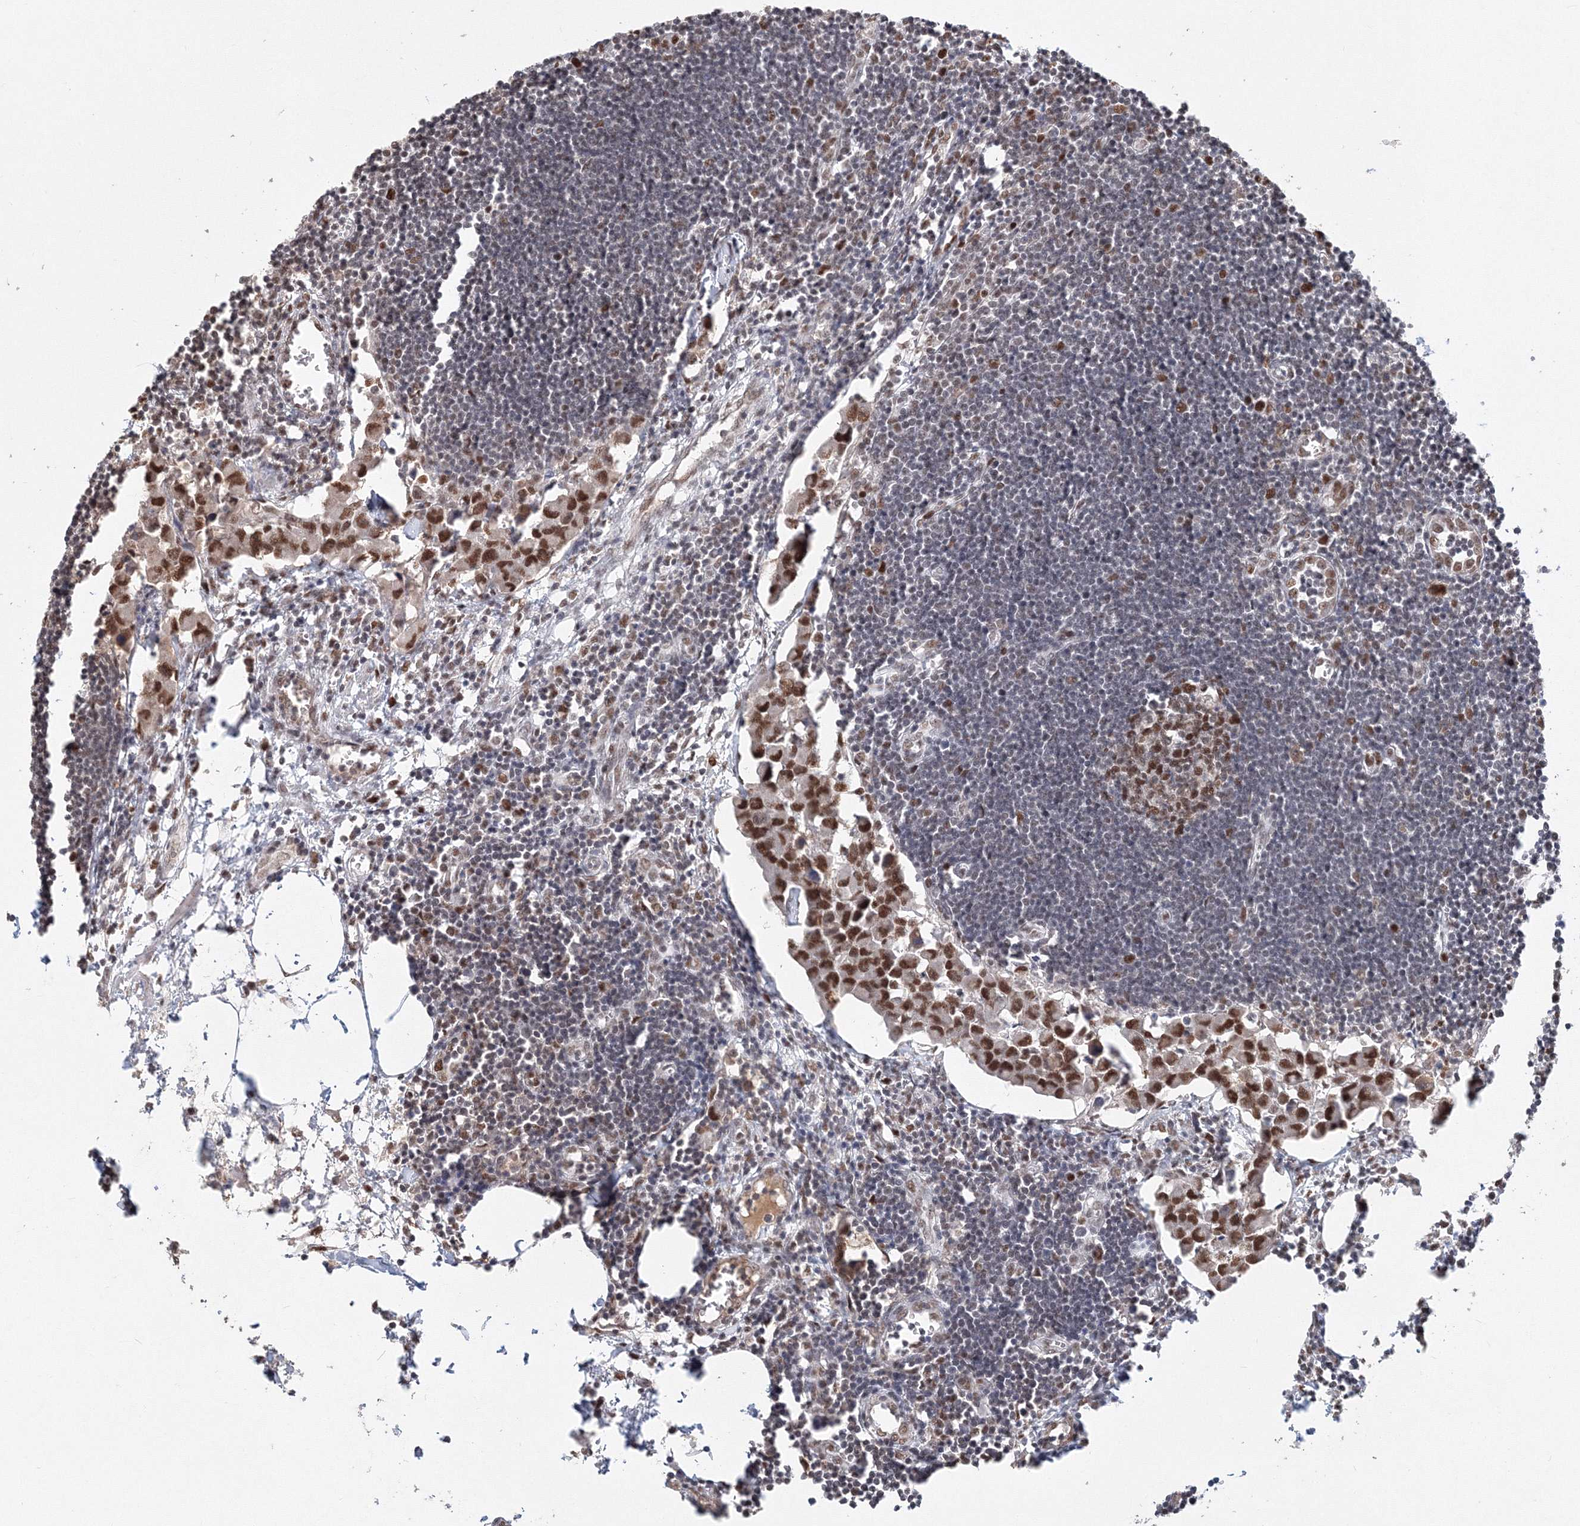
{"staining": {"intensity": "strong", "quantity": "25%-75%", "location": "nuclear"}, "tissue": "lymph node", "cell_type": "Germinal center cells", "image_type": "normal", "snomed": [{"axis": "morphology", "description": "Normal tissue, NOS"}, {"axis": "morphology", "description": "Malignant melanoma, Metastatic site"}, {"axis": "topography", "description": "Lymph node"}], "caption": "A micrograph of lymph node stained for a protein displays strong nuclear brown staining in germinal center cells. (Stains: DAB in brown, nuclei in blue, Microscopy: brightfield microscopy at high magnification).", "gene": "IWS1", "patient": {"sex": "male", "age": 41}}